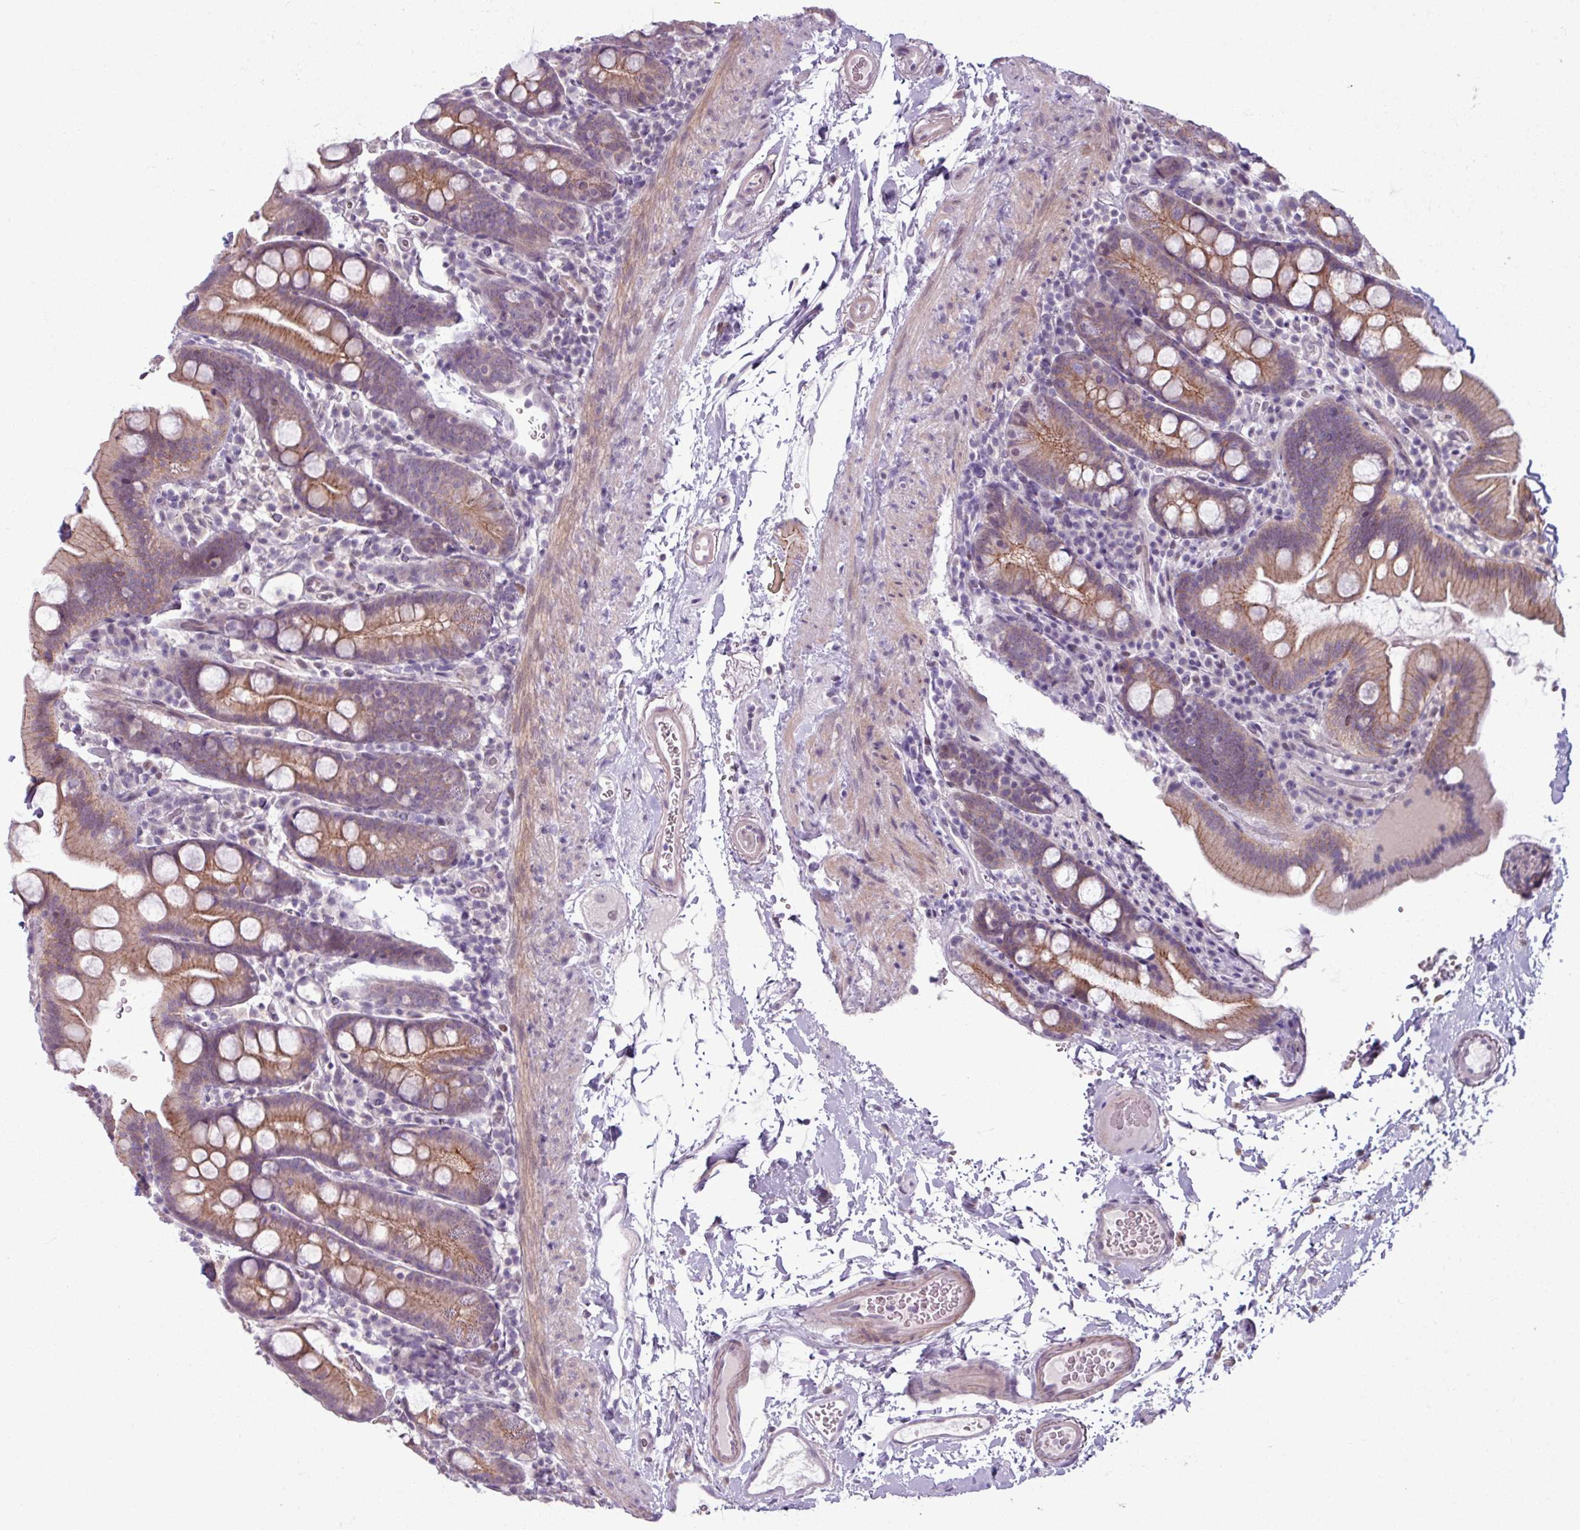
{"staining": {"intensity": "moderate", "quantity": ">75%", "location": "cytoplasmic/membranous"}, "tissue": "small intestine", "cell_type": "Glandular cells", "image_type": "normal", "snomed": [{"axis": "morphology", "description": "Normal tissue, NOS"}, {"axis": "topography", "description": "Small intestine"}], "caption": "A photomicrograph showing moderate cytoplasmic/membranous staining in approximately >75% of glandular cells in normal small intestine, as visualized by brown immunohistochemical staining.", "gene": "PNMA6A", "patient": {"sex": "female", "age": 68}}